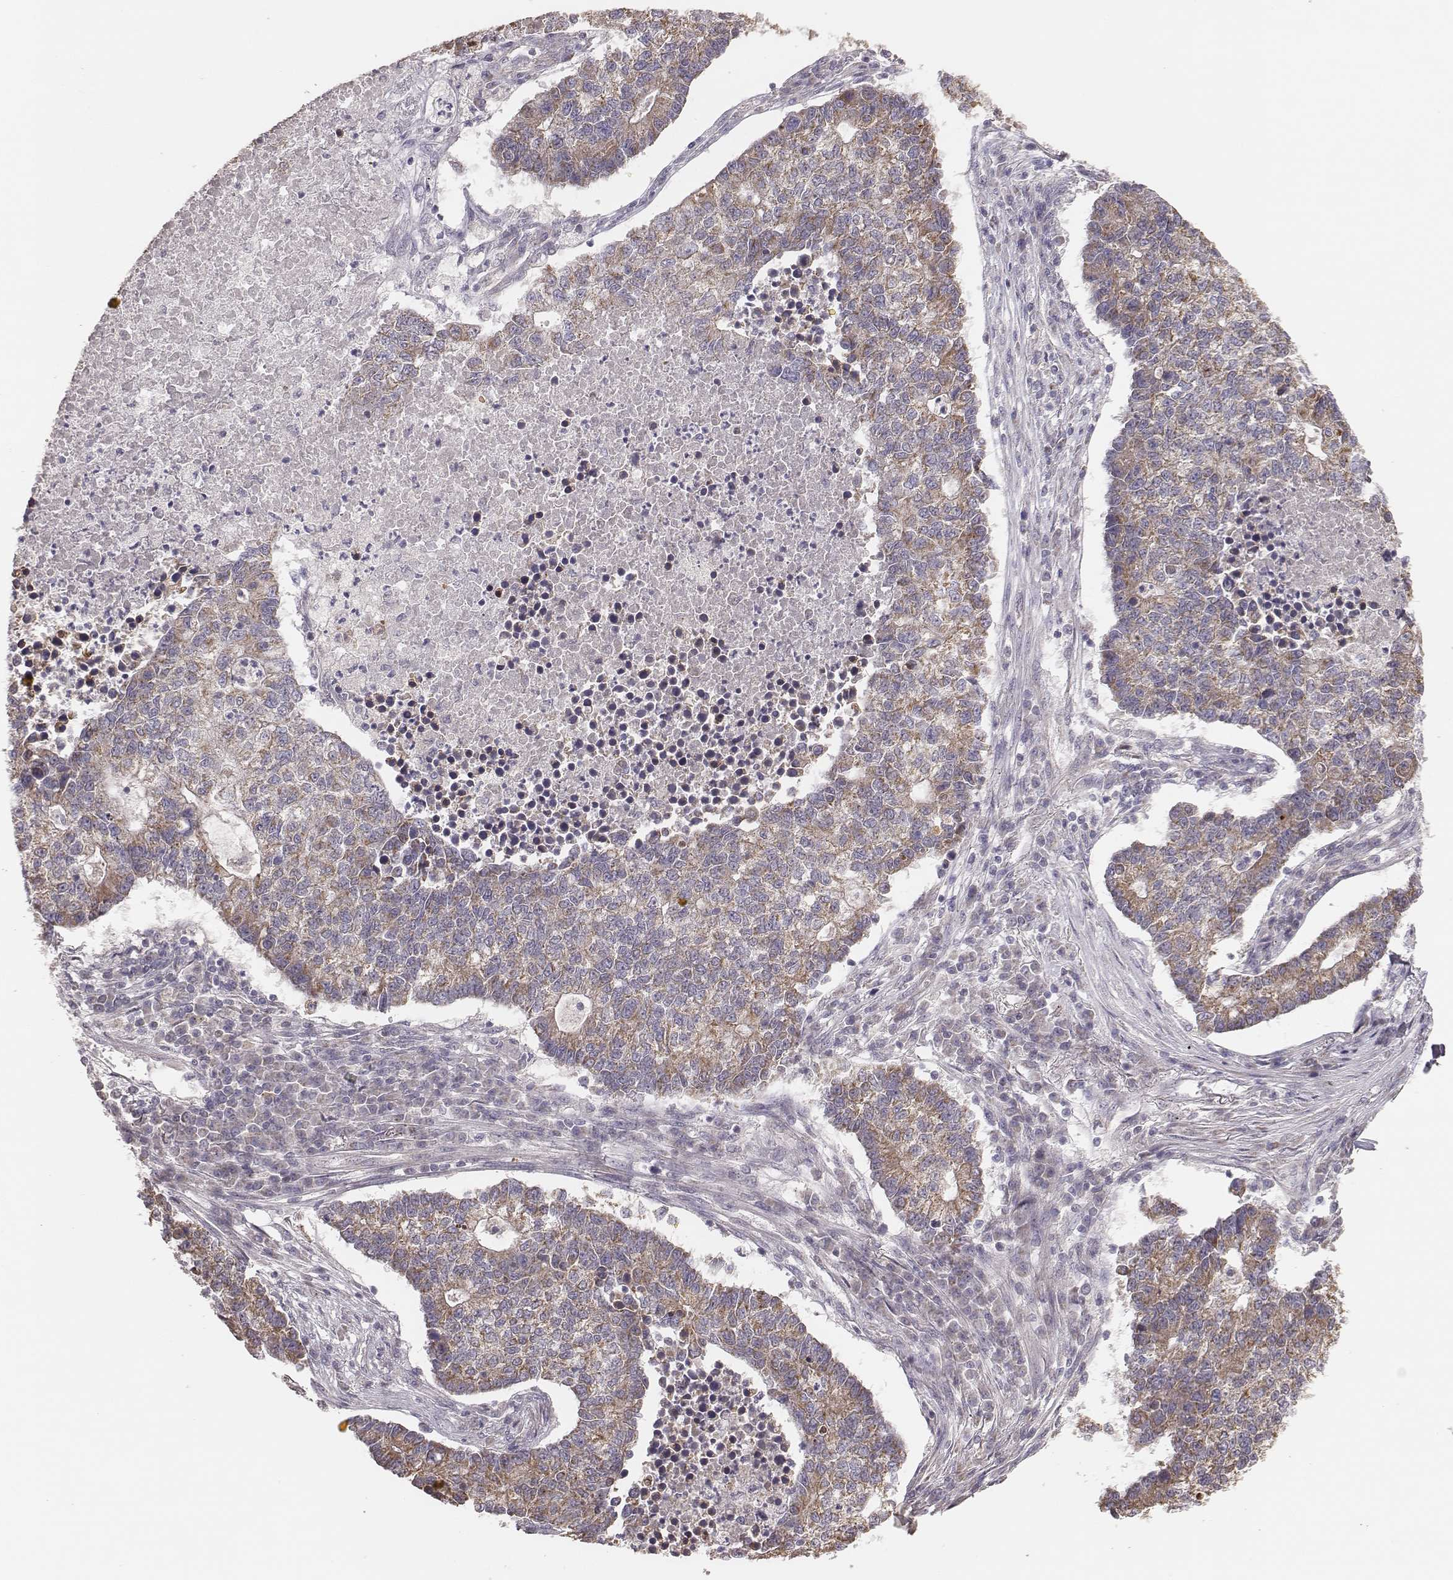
{"staining": {"intensity": "weak", "quantity": ">75%", "location": "cytoplasmic/membranous"}, "tissue": "lung cancer", "cell_type": "Tumor cells", "image_type": "cancer", "snomed": [{"axis": "morphology", "description": "Adenocarcinoma, NOS"}, {"axis": "topography", "description": "Lung"}], "caption": "Weak cytoplasmic/membranous protein staining is appreciated in approximately >75% of tumor cells in lung adenocarcinoma. The staining was performed using DAB, with brown indicating positive protein expression. Nuclei are stained blue with hematoxylin.", "gene": "HAVCR1", "patient": {"sex": "male", "age": 57}}